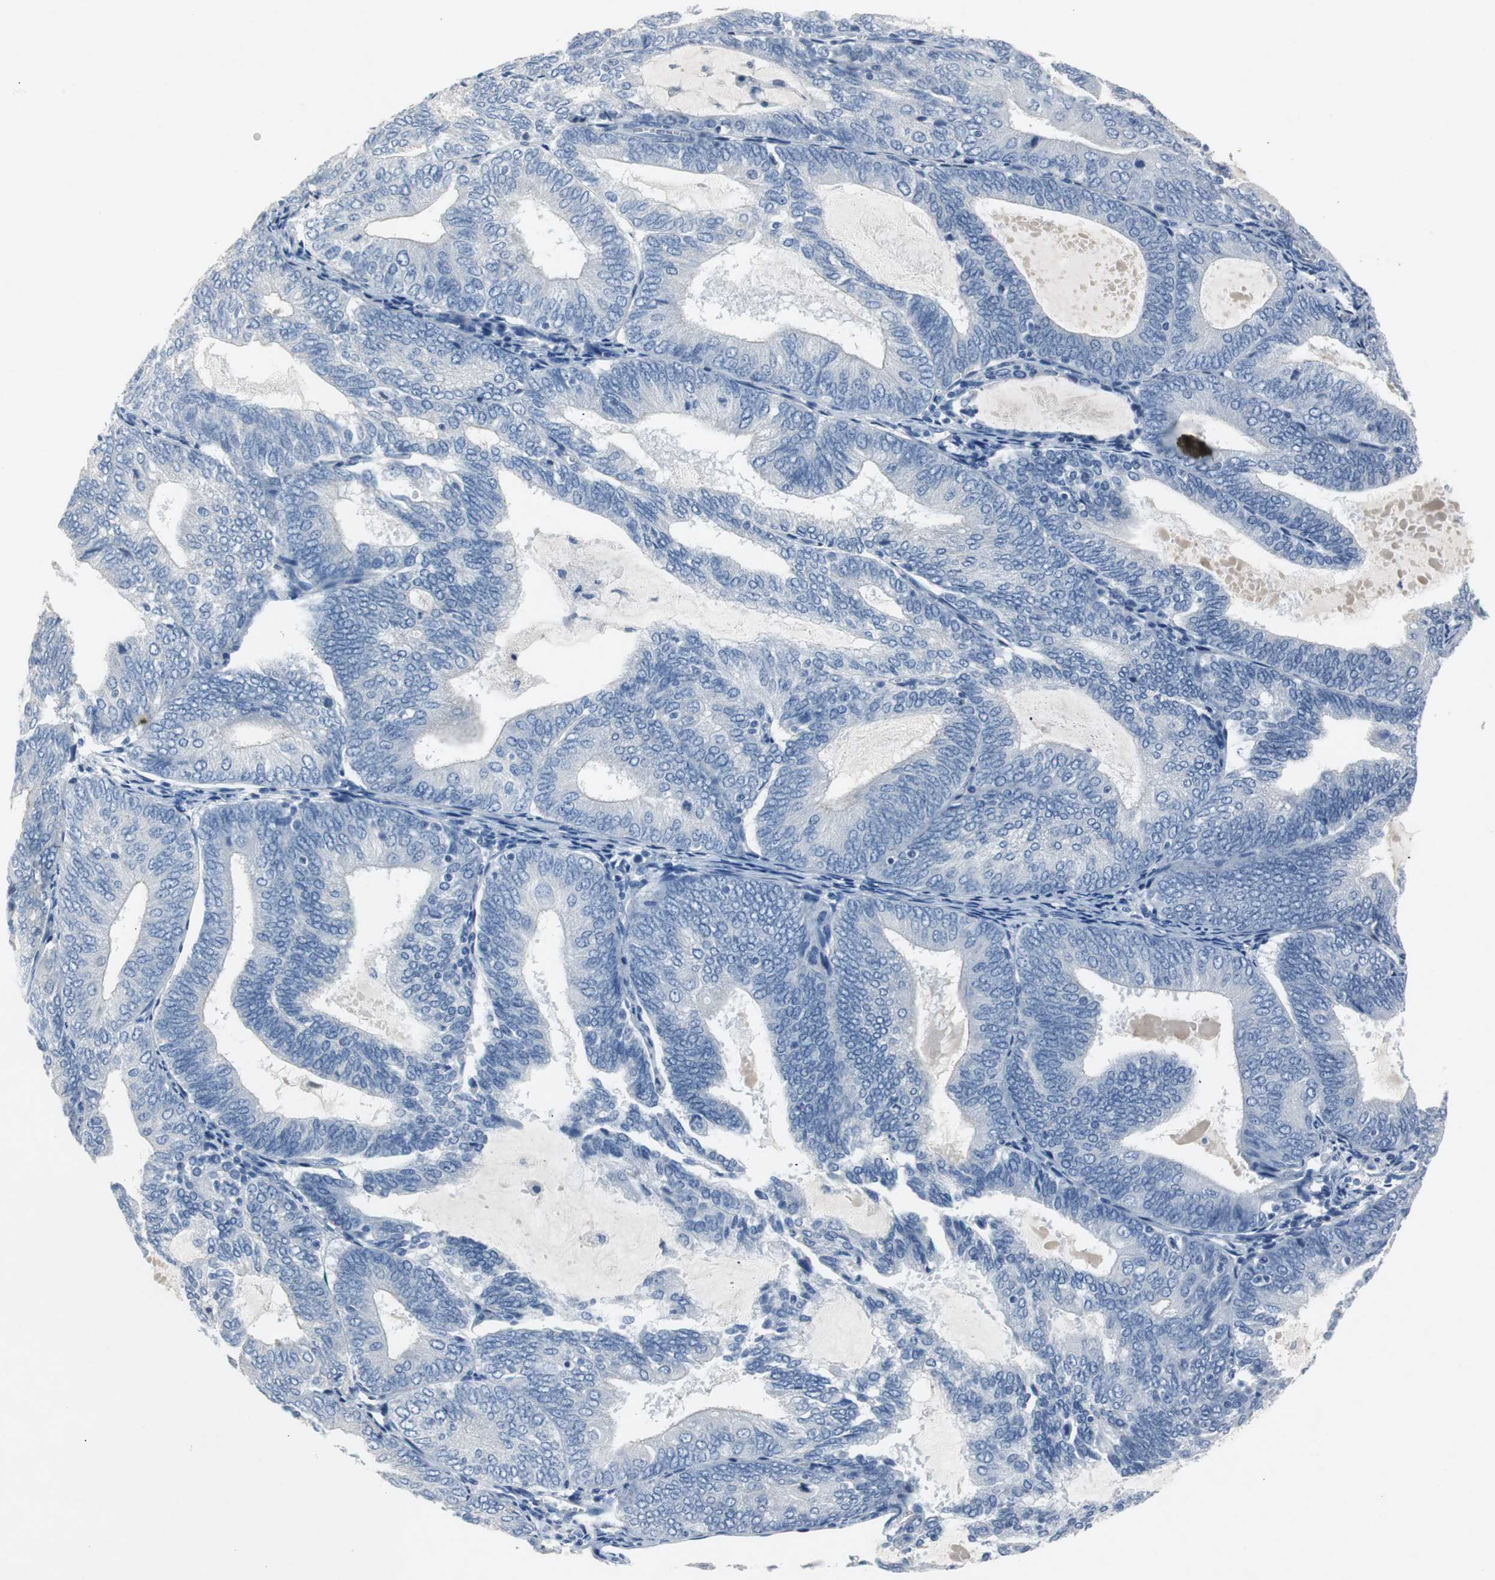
{"staining": {"intensity": "negative", "quantity": "none", "location": "none"}, "tissue": "endometrial cancer", "cell_type": "Tumor cells", "image_type": "cancer", "snomed": [{"axis": "morphology", "description": "Adenocarcinoma, NOS"}, {"axis": "topography", "description": "Endometrium"}], "caption": "Immunohistochemistry (IHC) photomicrograph of endometrial adenocarcinoma stained for a protein (brown), which displays no staining in tumor cells.", "gene": "LRP2", "patient": {"sex": "female", "age": 81}}